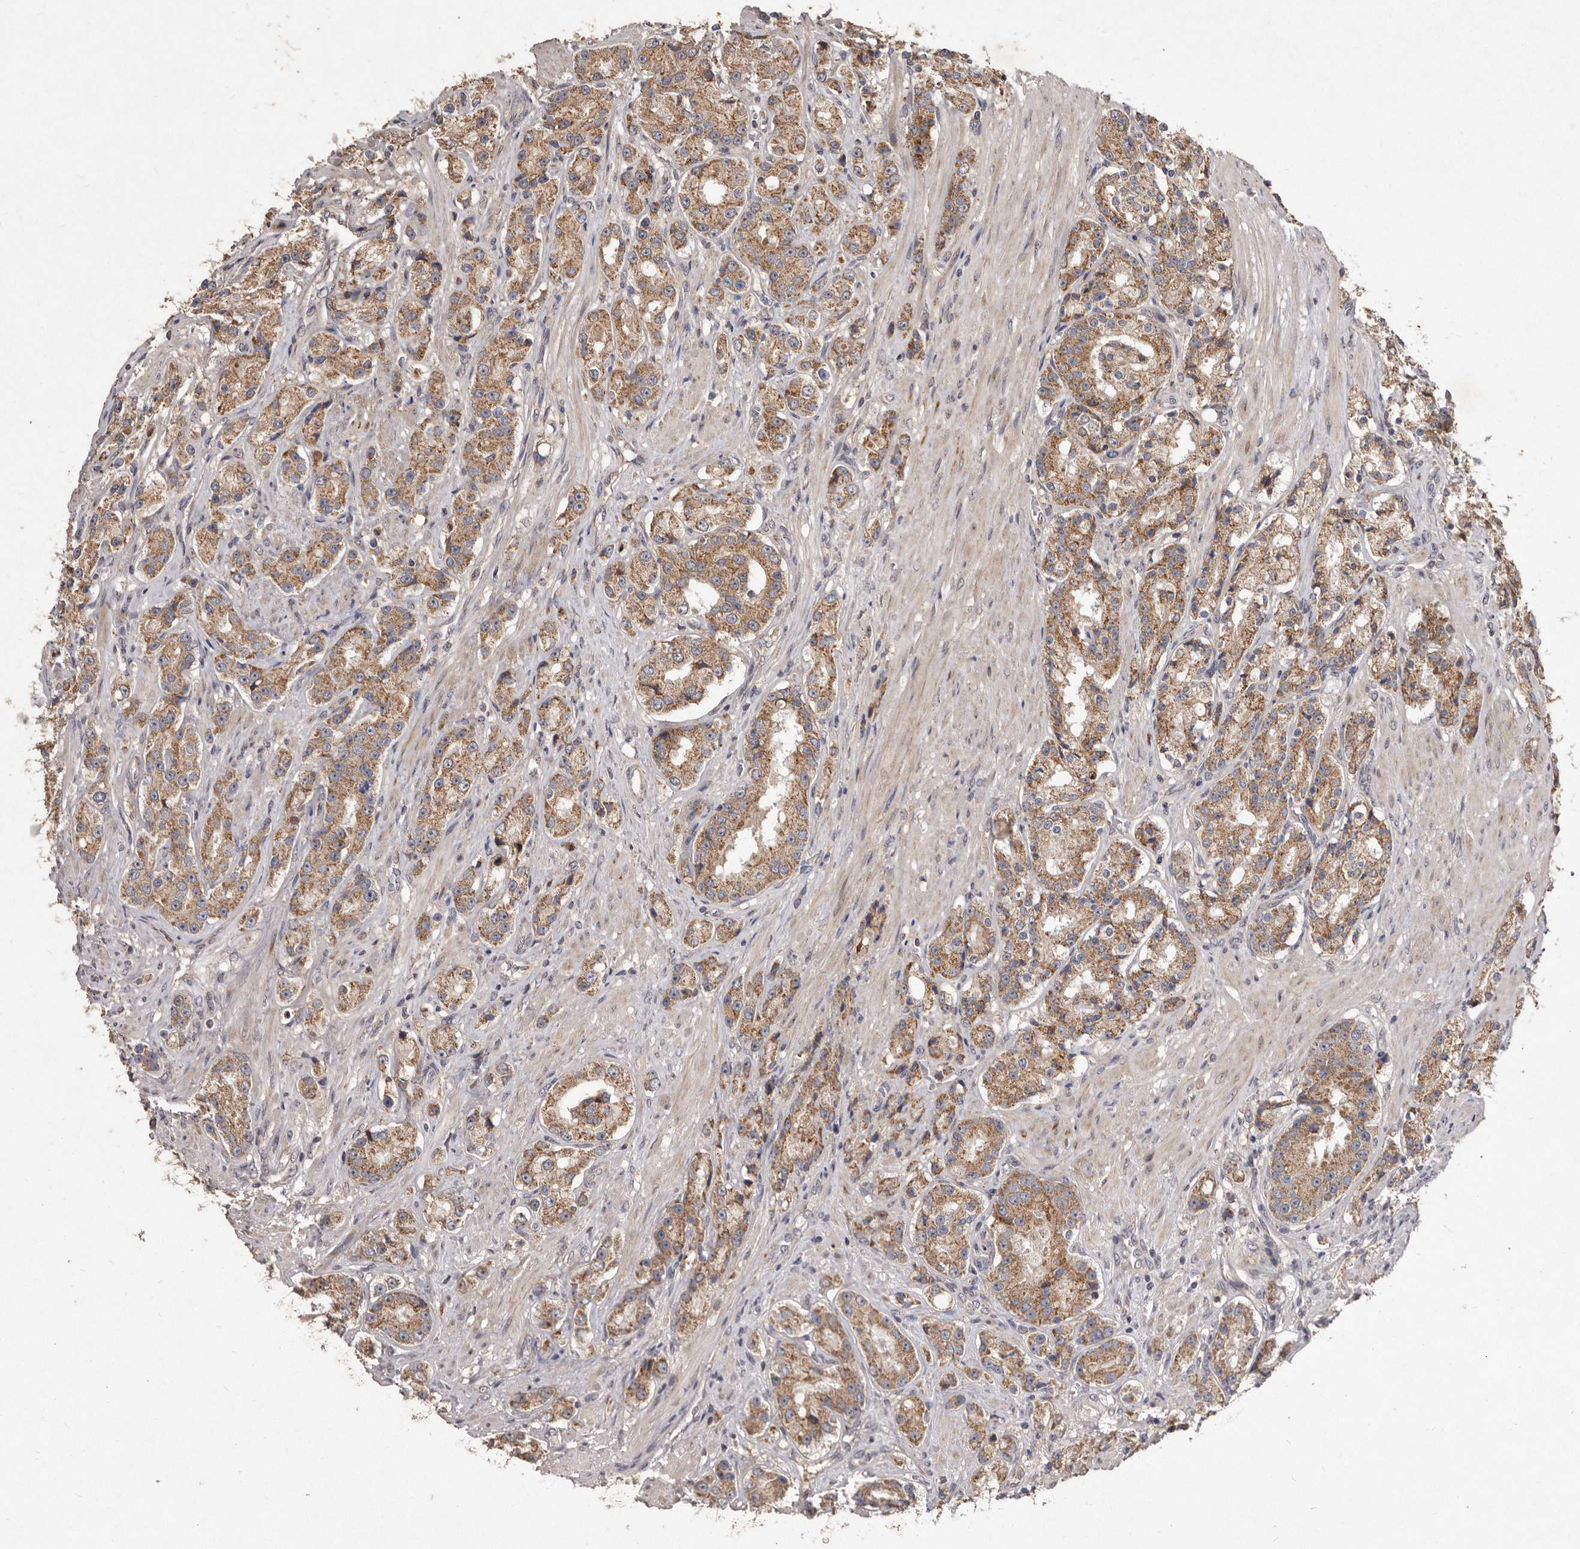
{"staining": {"intensity": "moderate", "quantity": ">75%", "location": "cytoplasmic/membranous"}, "tissue": "prostate cancer", "cell_type": "Tumor cells", "image_type": "cancer", "snomed": [{"axis": "morphology", "description": "Adenocarcinoma, High grade"}, {"axis": "topography", "description": "Prostate"}], "caption": "This is a micrograph of immunohistochemistry staining of prostate cancer (high-grade adenocarcinoma), which shows moderate expression in the cytoplasmic/membranous of tumor cells.", "gene": "FLAD1", "patient": {"sex": "male", "age": 60}}